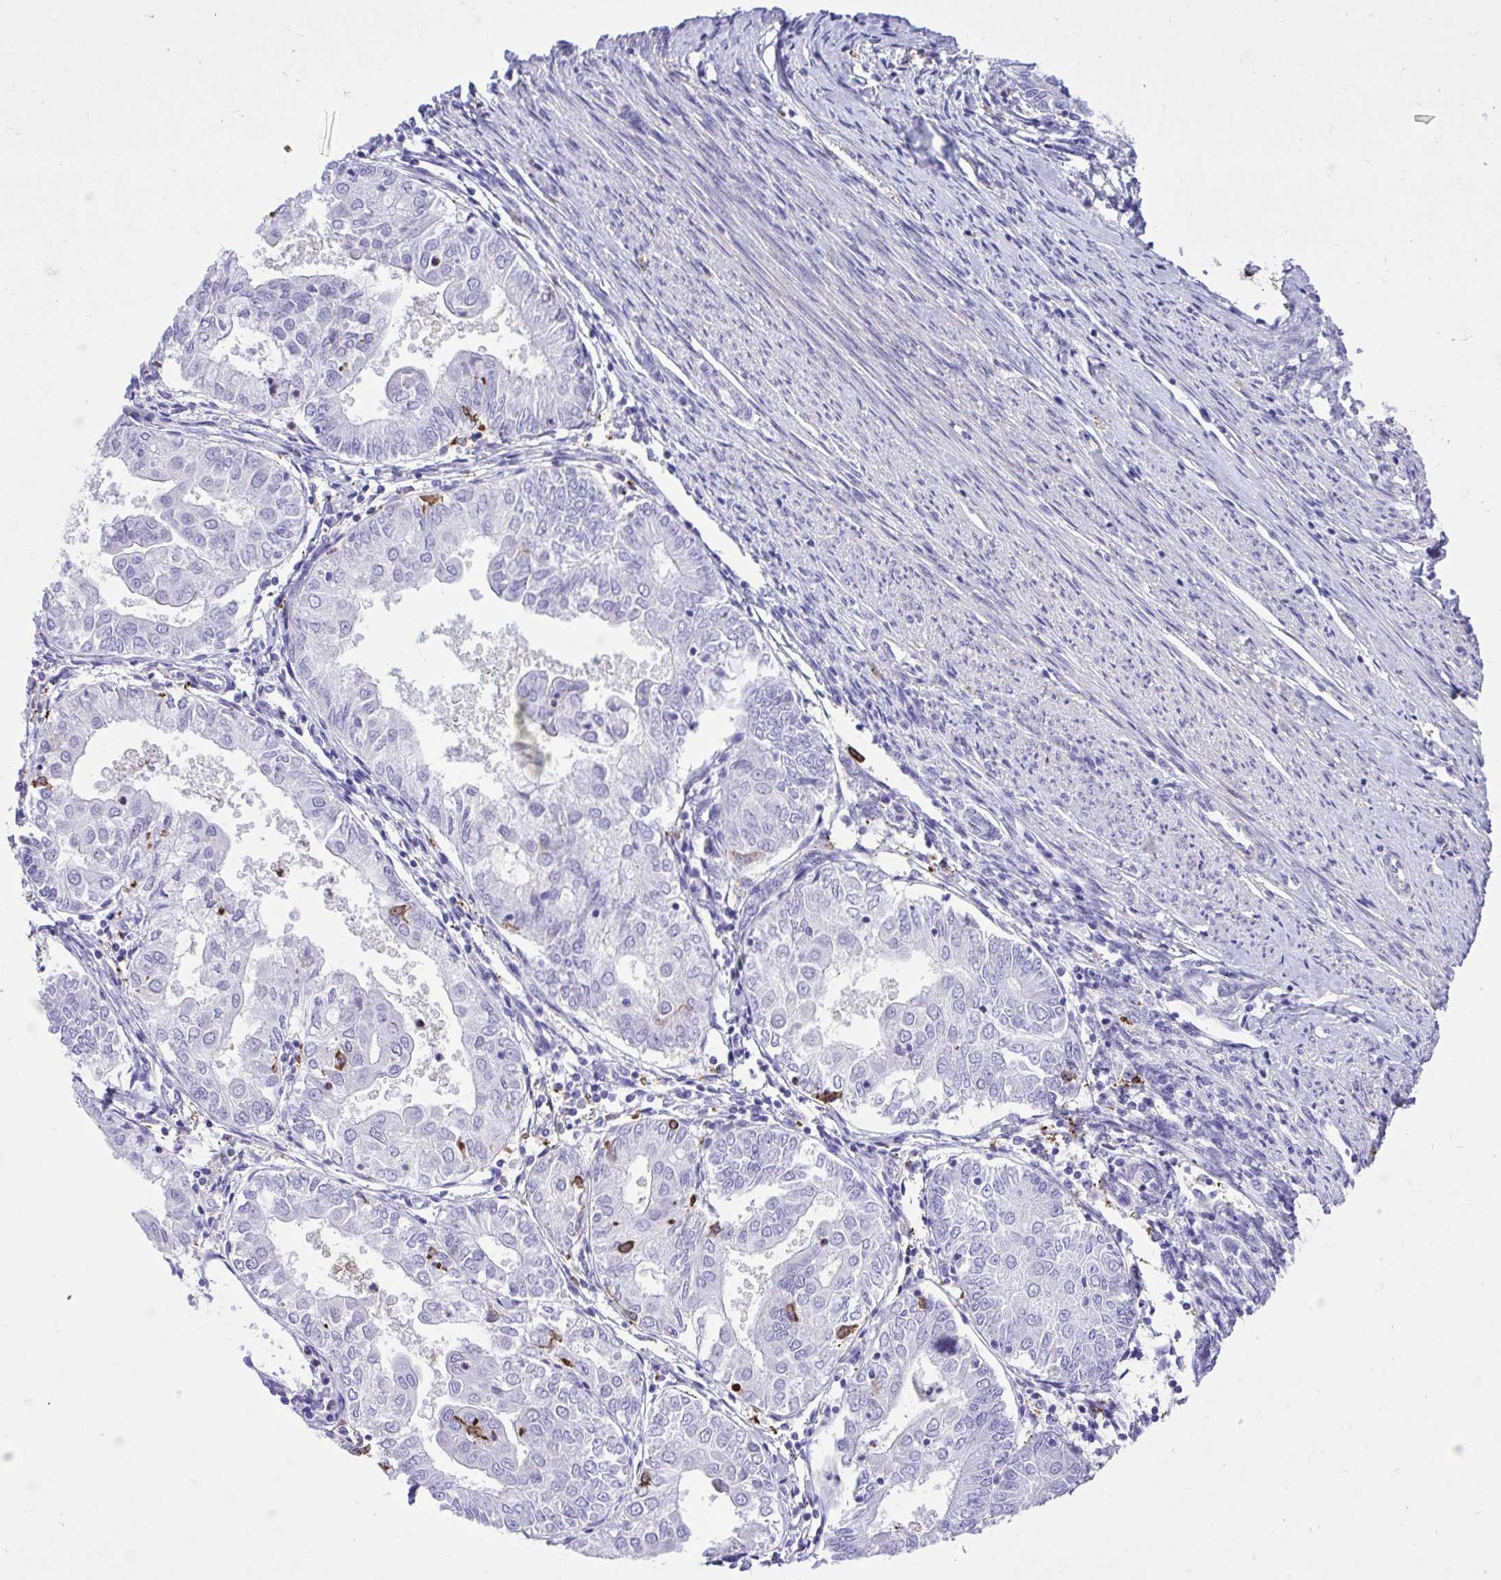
{"staining": {"intensity": "negative", "quantity": "none", "location": "none"}, "tissue": "endometrial cancer", "cell_type": "Tumor cells", "image_type": "cancer", "snomed": [{"axis": "morphology", "description": "Adenocarcinoma, NOS"}, {"axis": "topography", "description": "Endometrium"}], "caption": "Immunohistochemistry image of adenocarcinoma (endometrial) stained for a protein (brown), which reveals no expression in tumor cells.", "gene": "TLR7", "patient": {"sex": "female", "age": 68}}